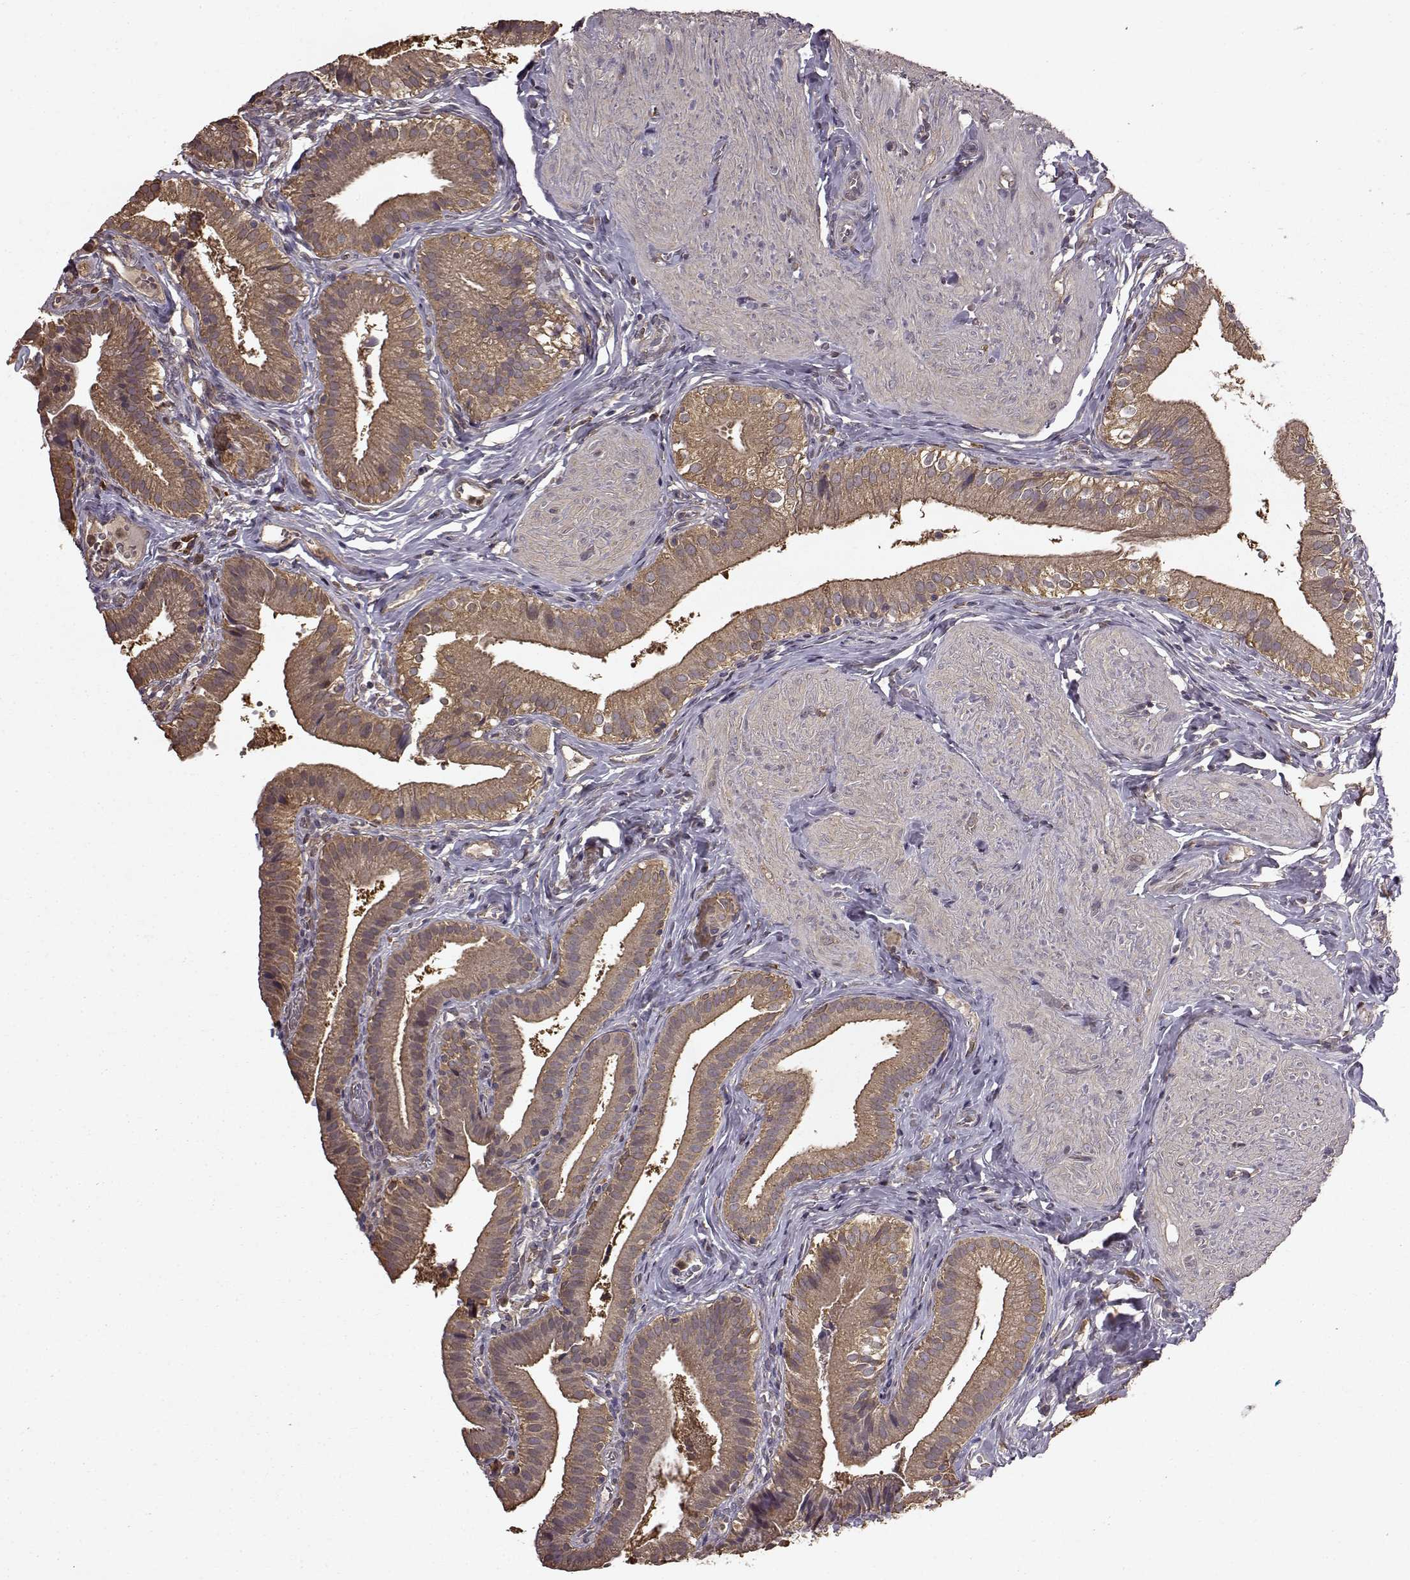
{"staining": {"intensity": "moderate", "quantity": ">75%", "location": "cytoplasmic/membranous"}, "tissue": "gallbladder", "cell_type": "Glandular cells", "image_type": "normal", "snomed": [{"axis": "morphology", "description": "Normal tissue, NOS"}, {"axis": "topography", "description": "Gallbladder"}], "caption": "This micrograph reveals immunohistochemistry (IHC) staining of unremarkable gallbladder, with medium moderate cytoplasmic/membranous positivity in approximately >75% of glandular cells.", "gene": "NME1", "patient": {"sex": "female", "age": 47}}